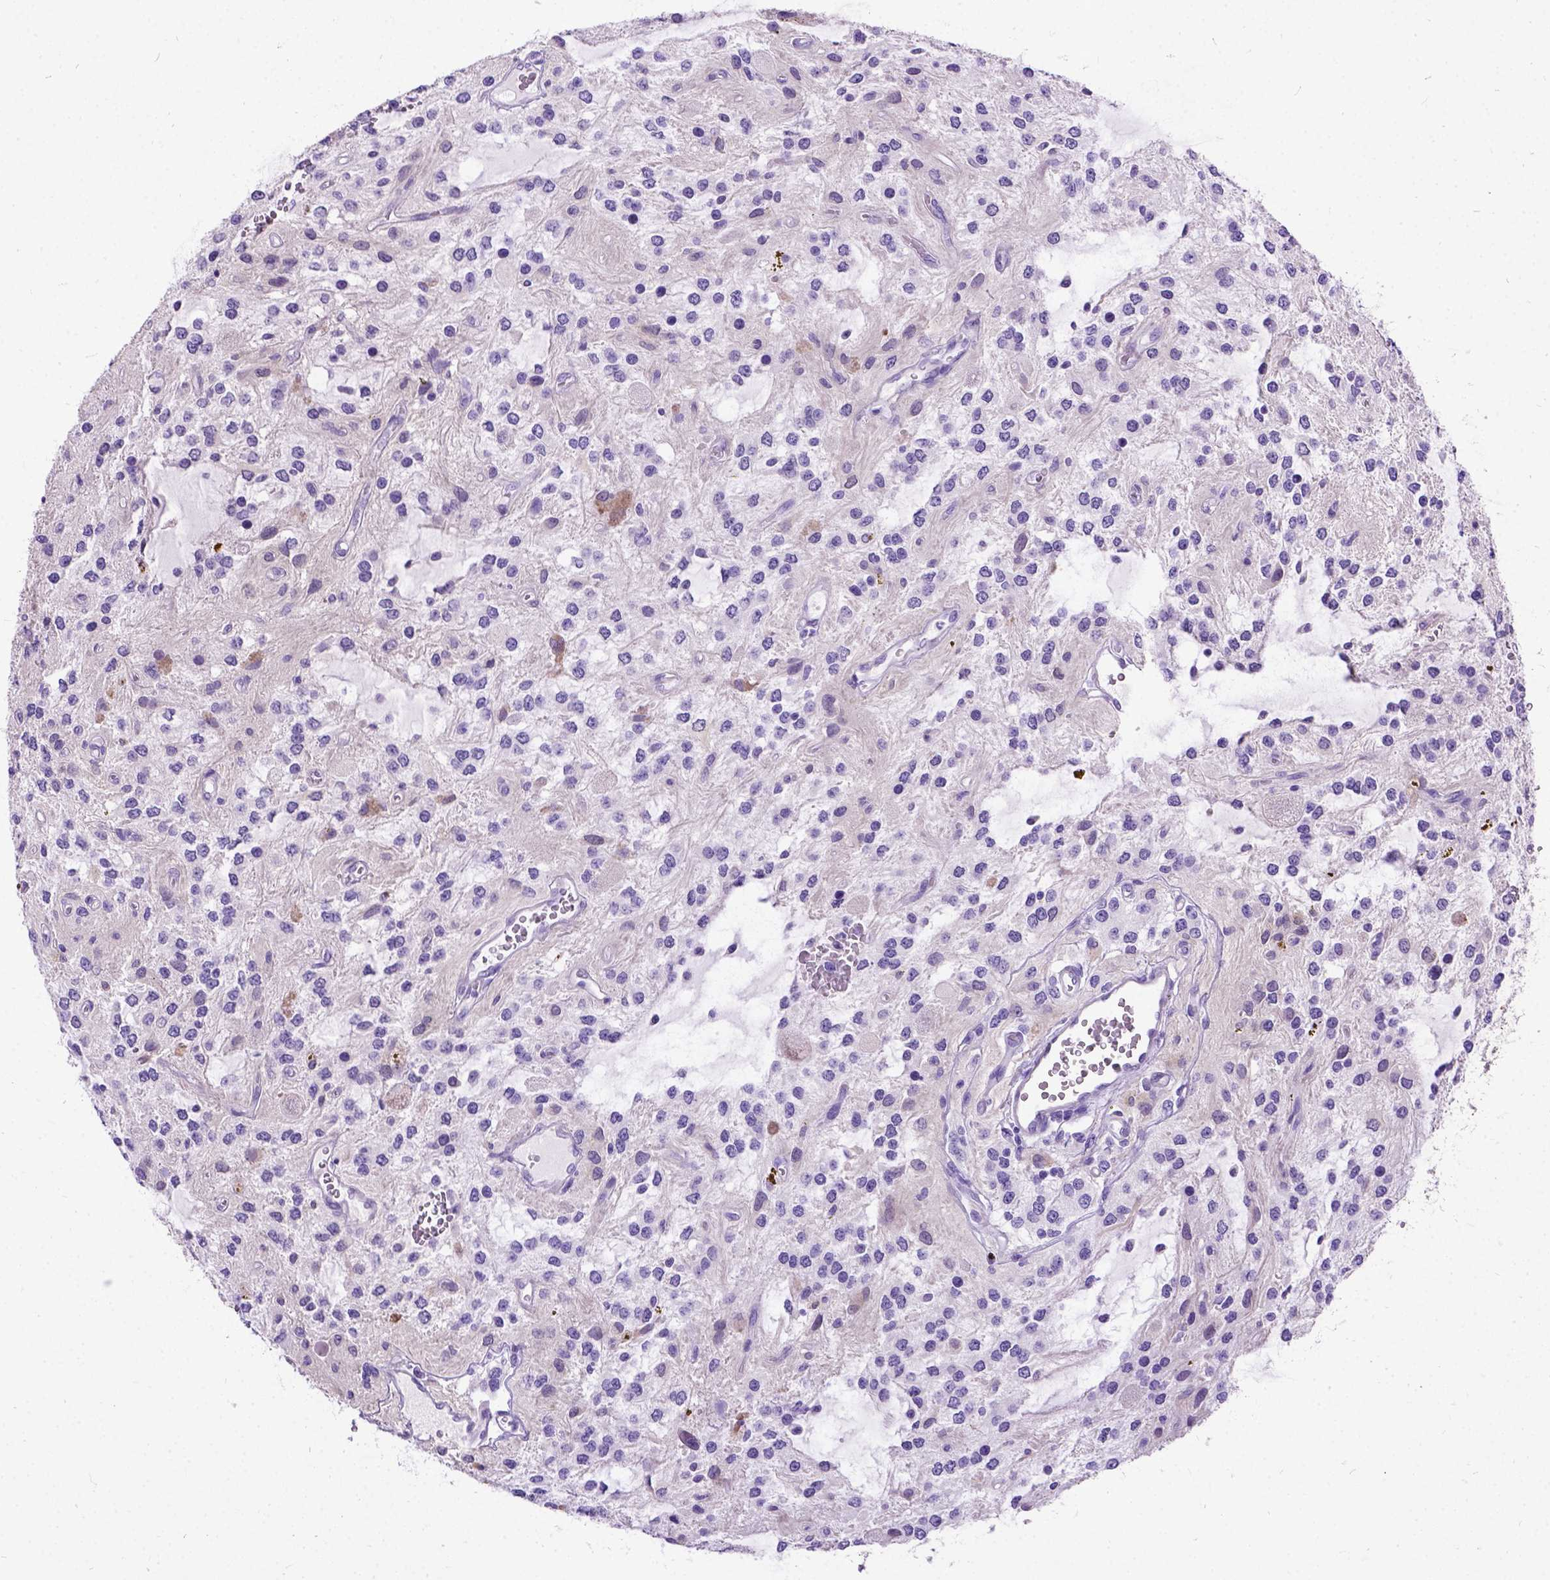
{"staining": {"intensity": "weak", "quantity": "<25%", "location": "cytoplasmic/membranous"}, "tissue": "glioma", "cell_type": "Tumor cells", "image_type": "cancer", "snomed": [{"axis": "morphology", "description": "Glioma, malignant, Low grade"}, {"axis": "topography", "description": "Cerebellum"}], "caption": "Tumor cells are negative for protein expression in human glioma.", "gene": "NEUROD4", "patient": {"sex": "female", "age": 14}}